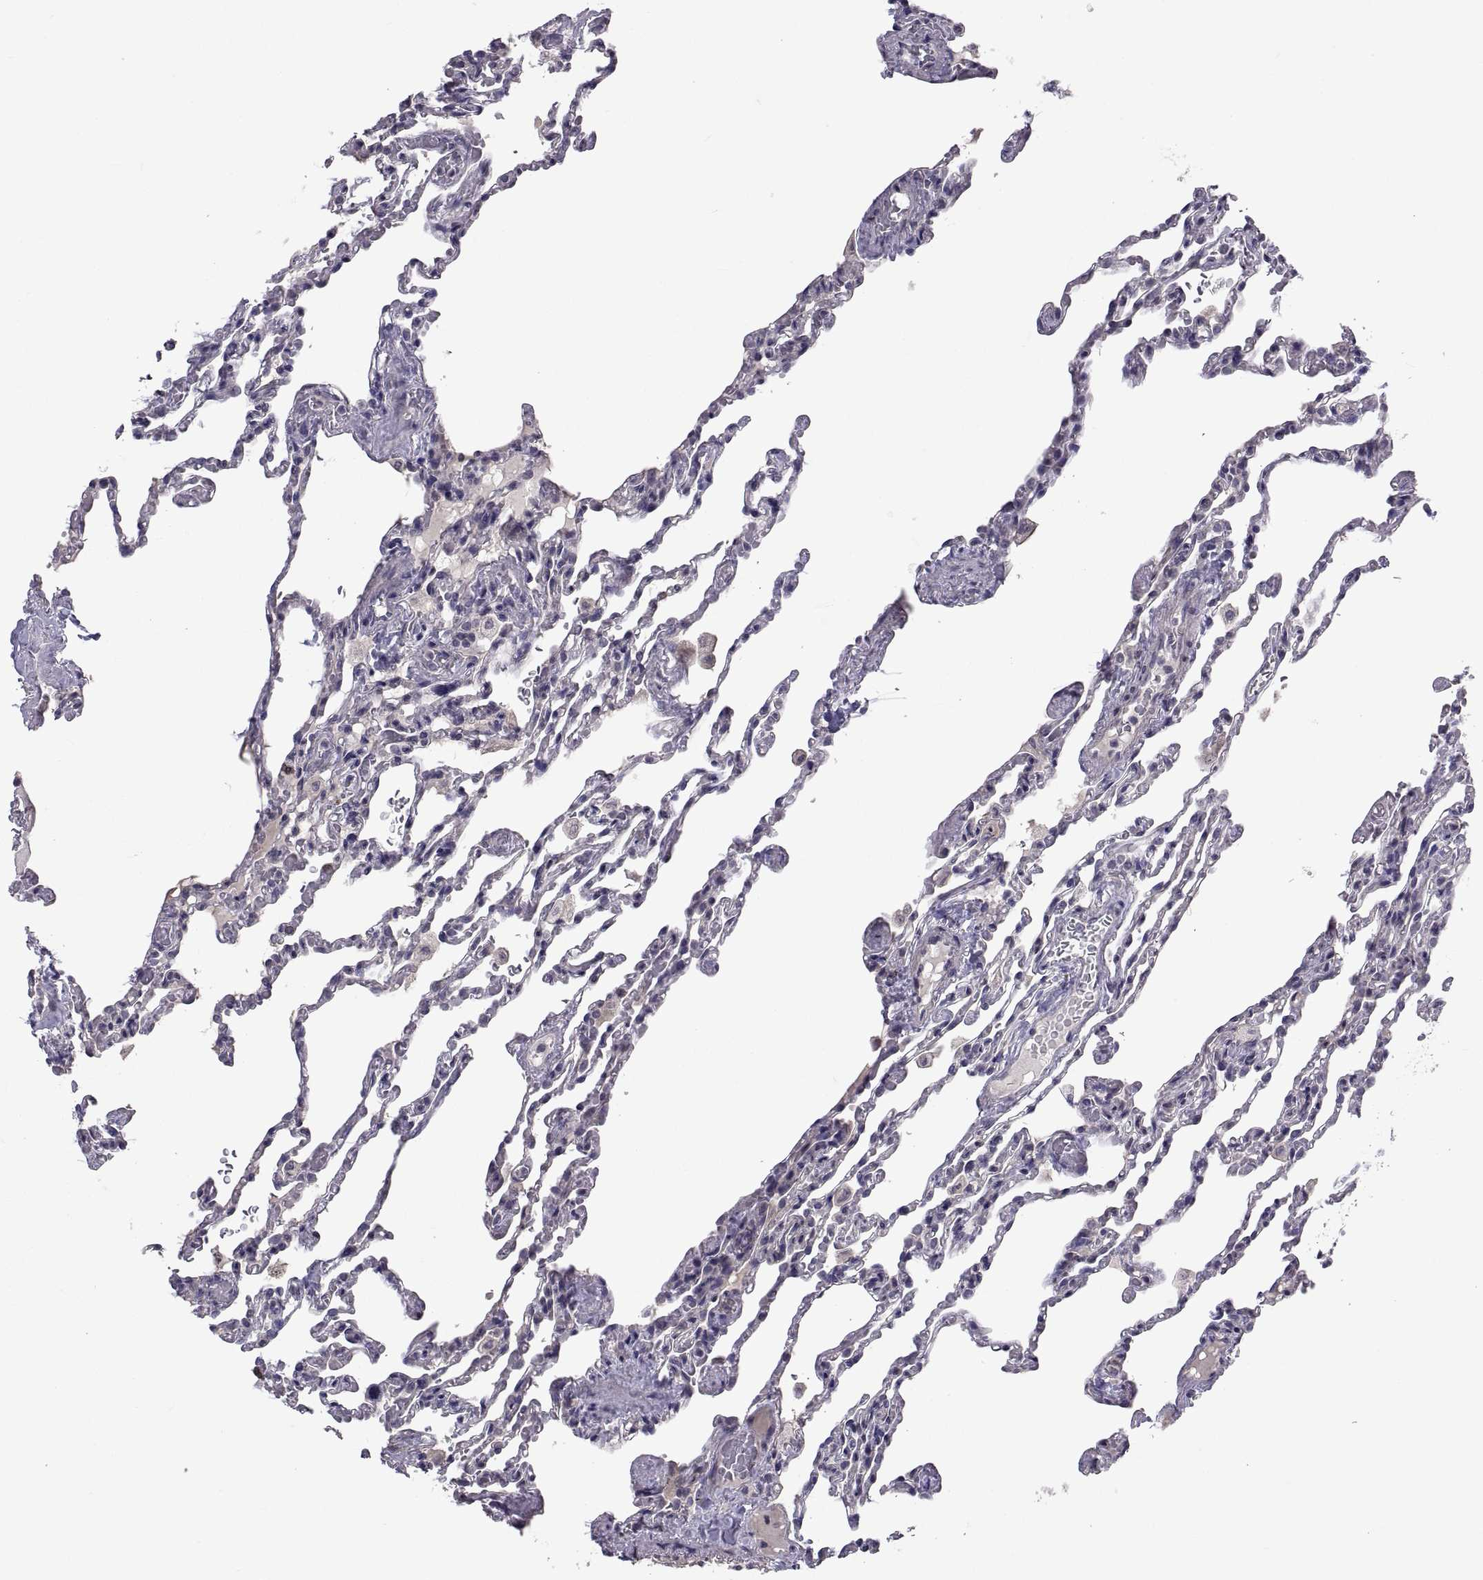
{"staining": {"intensity": "negative", "quantity": "none", "location": "none"}, "tissue": "lung", "cell_type": "Alveolar cells", "image_type": "normal", "snomed": [{"axis": "morphology", "description": "Normal tissue, NOS"}, {"axis": "topography", "description": "Lung"}], "caption": "Normal lung was stained to show a protein in brown. There is no significant staining in alveolar cells. (DAB (3,3'-diaminobenzidine) immunohistochemistry (IHC), high magnification).", "gene": "NPTX2", "patient": {"sex": "female", "age": 43}}